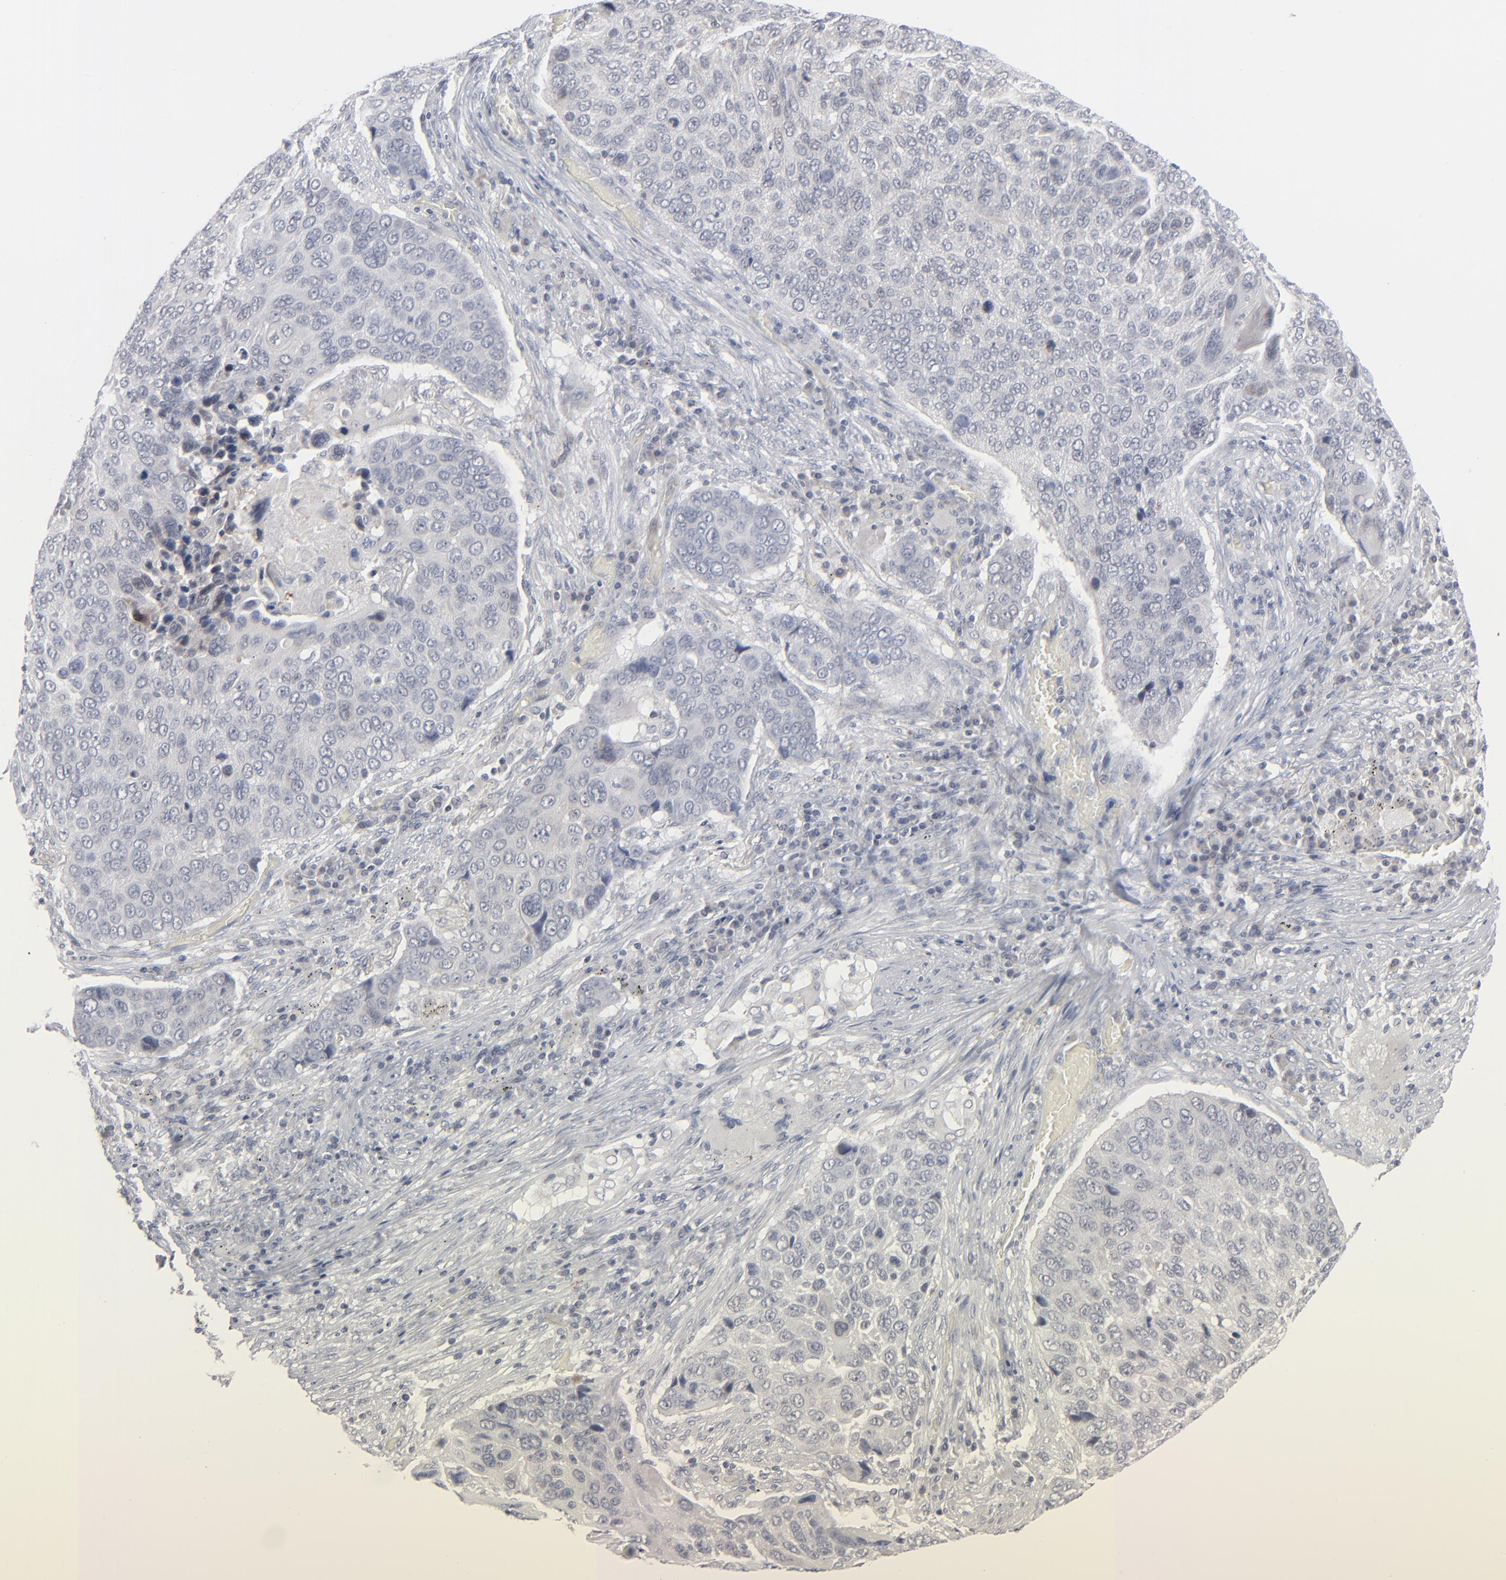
{"staining": {"intensity": "negative", "quantity": "none", "location": "none"}, "tissue": "lung cancer", "cell_type": "Tumor cells", "image_type": "cancer", "snomed": [{"axis": "morphology", "description": "Squamous cell carcinoma, NOS"}, {"axis": "topography", "description": "Lung"}], "caption": "There is no significant positivity in tumor cells of lung squamous cell carcinoma.", "gene": "POF1B", "patient": {"sex": "male", "age": 68}}